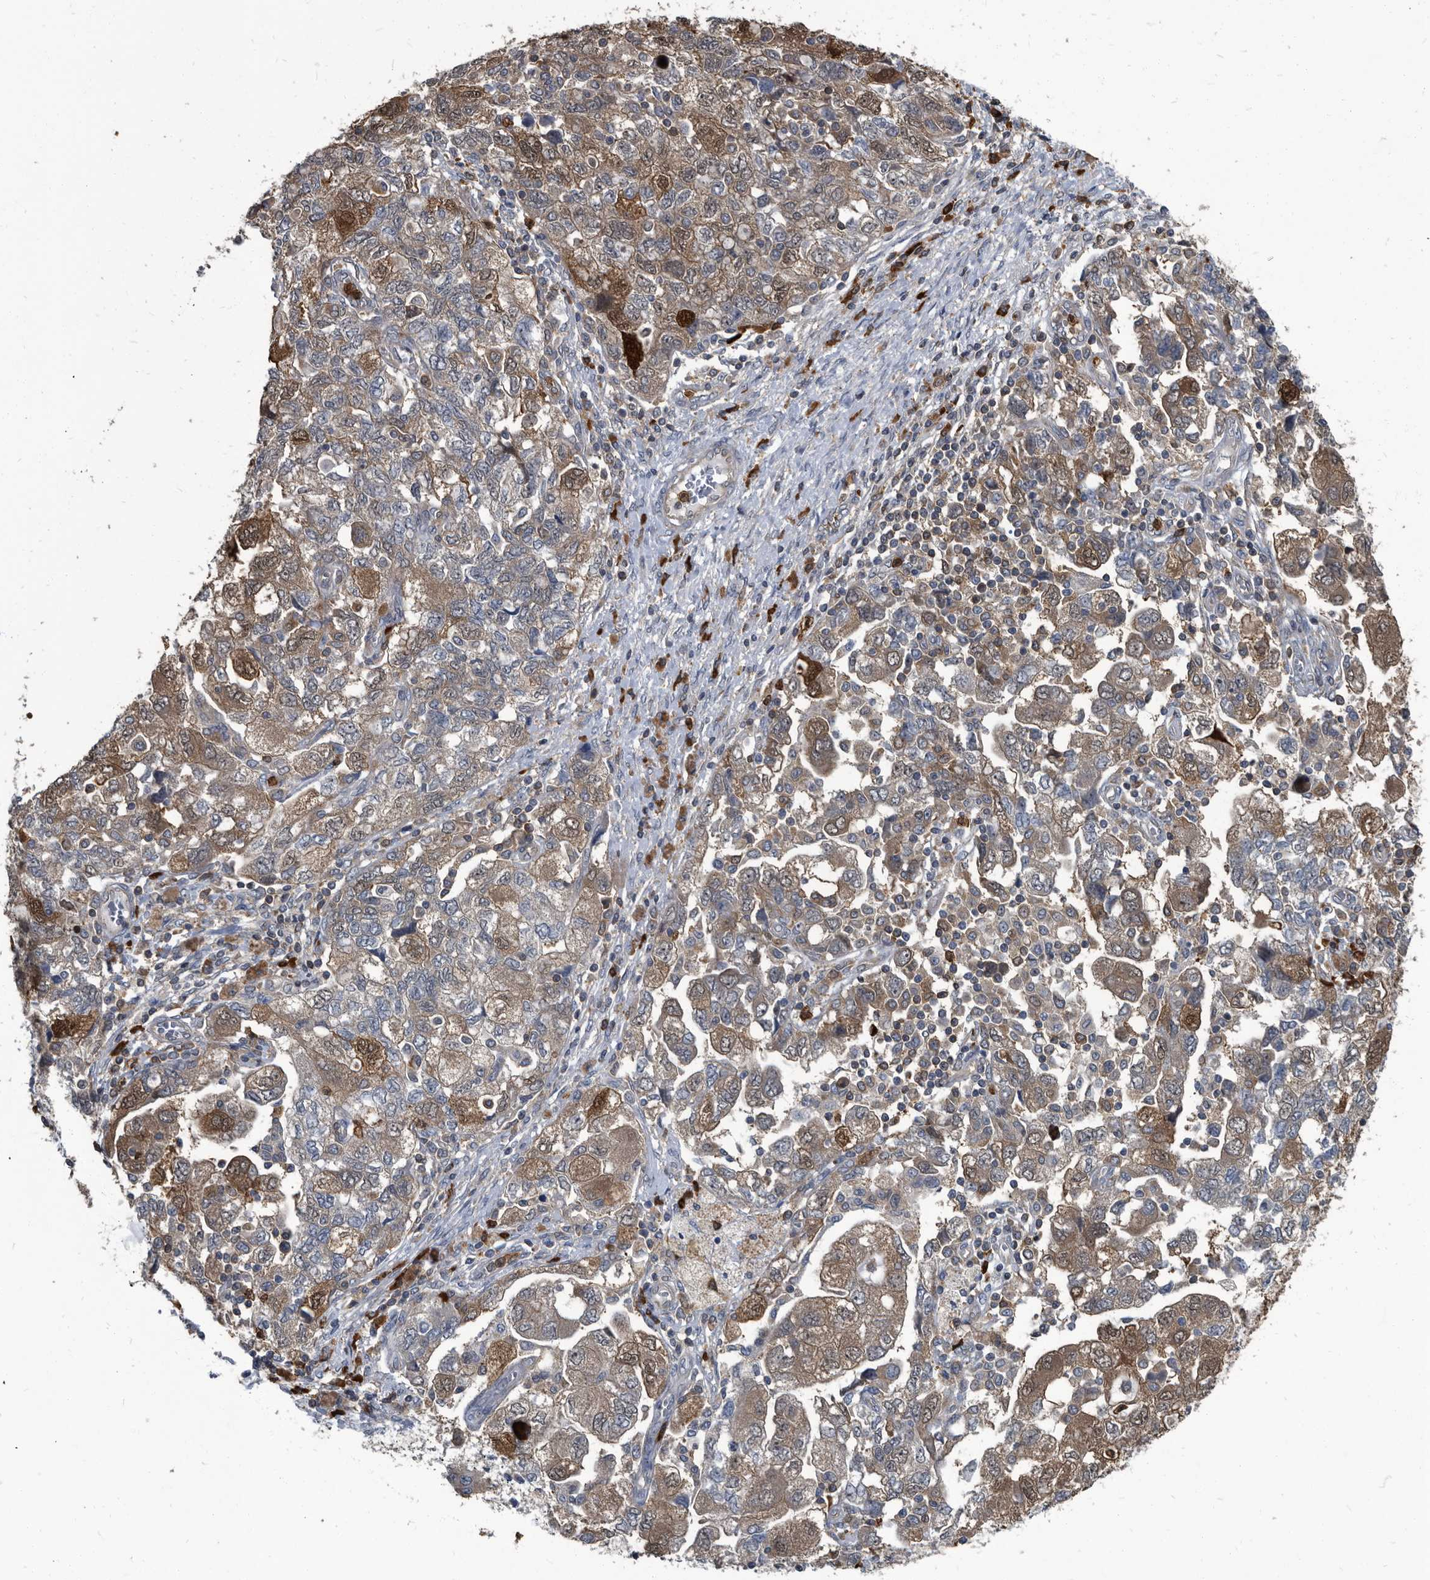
{"staining": {"intensity": "moderate", "quantity": ">75%", "location": "cytoplasmic/membranous"}, "tissue": "ovarian cancer", "cell_type": "Tumor cells", "image_type": "cancer", "snomed": [{"axis": "morphology", "description": "Carcinoma, NOS"}, {"axis": "morphology", "description": "Cystadenocarcinoma, serous, NOS"}, {"axis": "topography", "description": "Ovary"}], "caption": "Ovarian carcinoma stained with IHC reveals moderate cytoplasmic/membranous staining in approximately >75% of tumor cells.", "gene": "CDV3", "patient": {"sex": "female", "age": 69}}